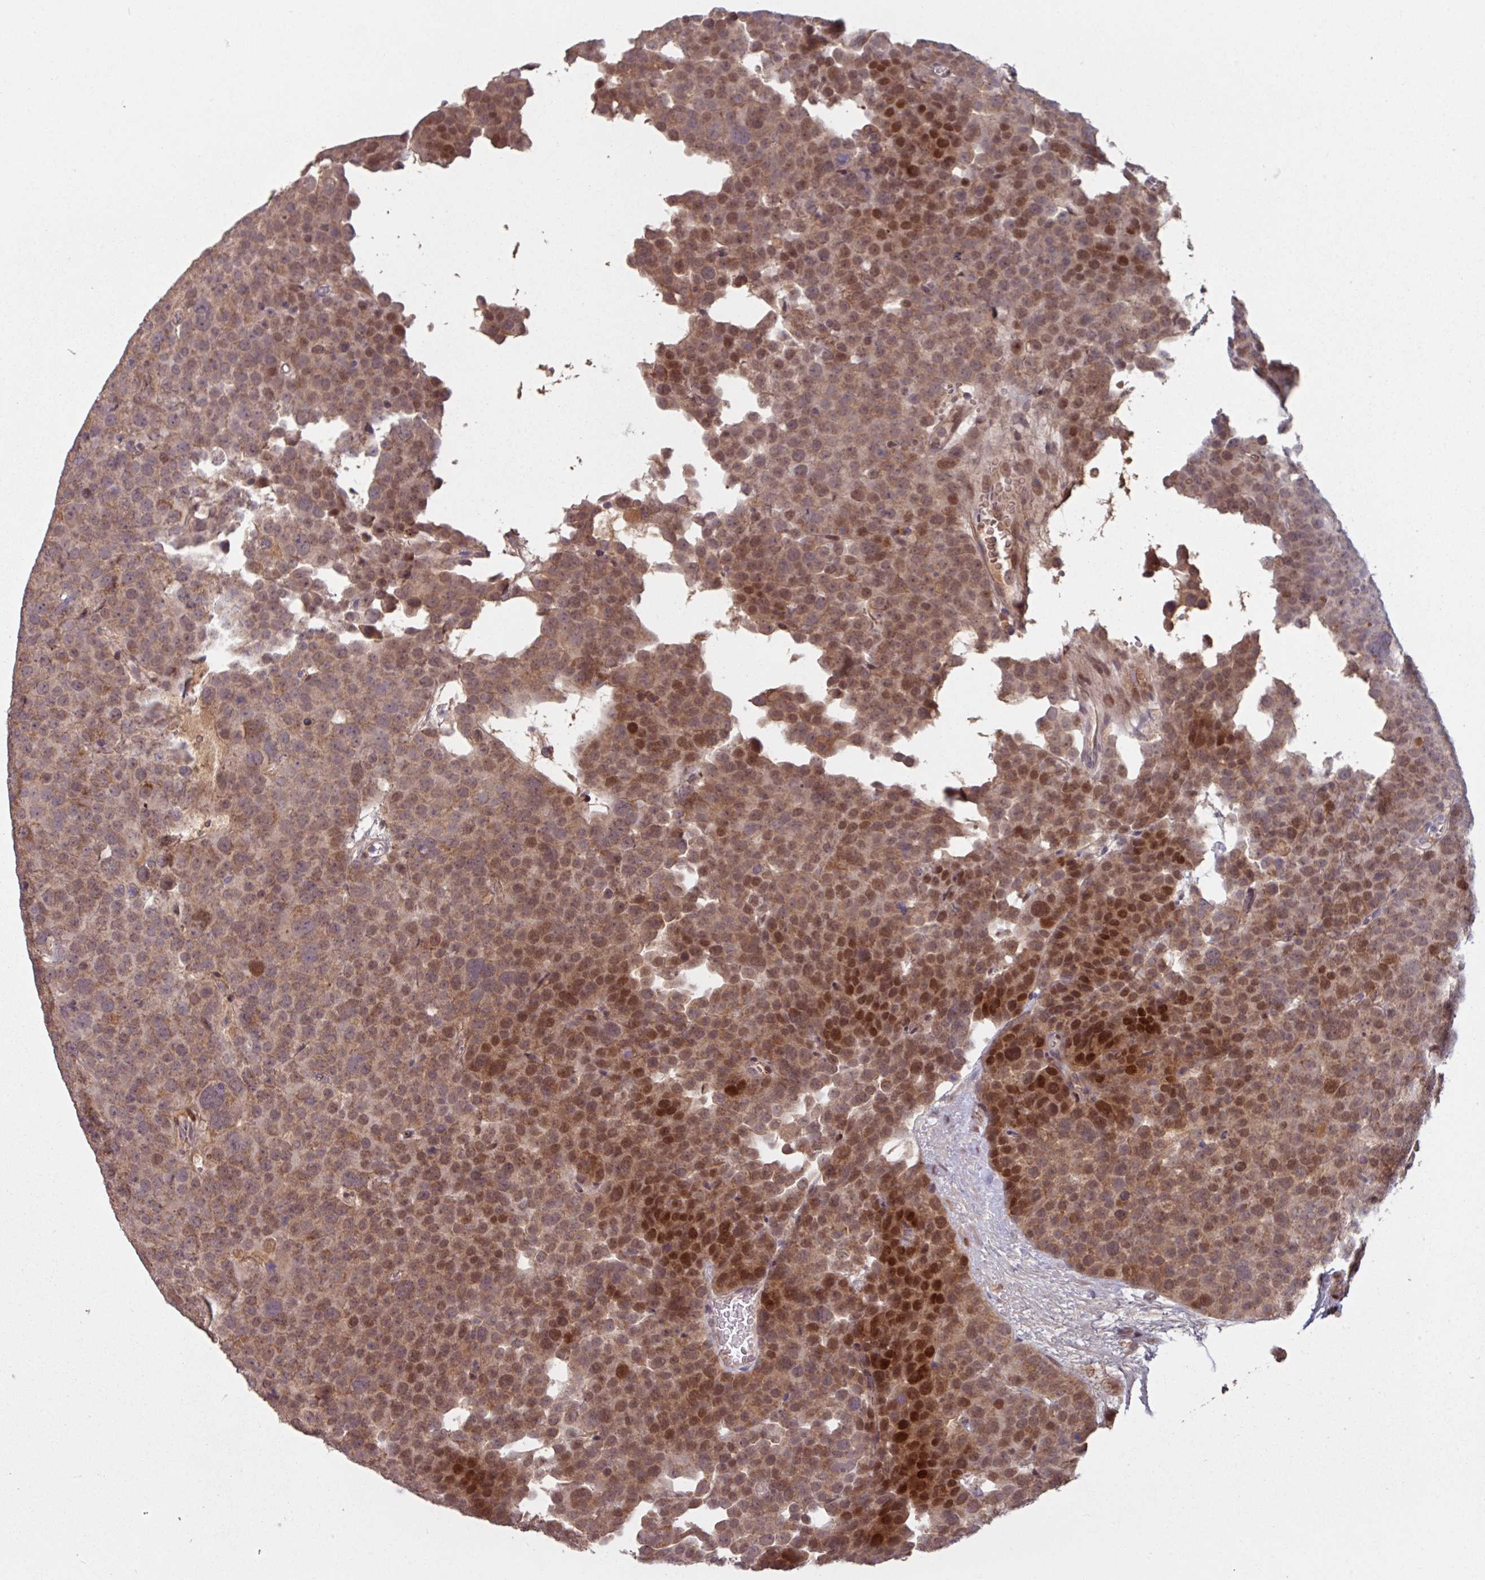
{"staining": {"intensity": "strong", "quantity": ">75%", "location": "cytoplasmic/membranous,nuclear"}, "tissue": "testis cancer", "cell_type": "Tumor cells", "image_type": "cancer", "snomed": [{"axis": "morphology", "description": "Seminoma, NOS"}, {"axis": "topography", "description": "Testis"}], "caption": "High-power microscopy captured an immunohistochemistry (IHC) photomicrograph of seminoma (testis), revealing strong cytoplasmic/membranous and nuclear expression in approximately >75% of tumor cells.", "gene": "TMEM88", "patient": {"sex": "male", "age": 71}}